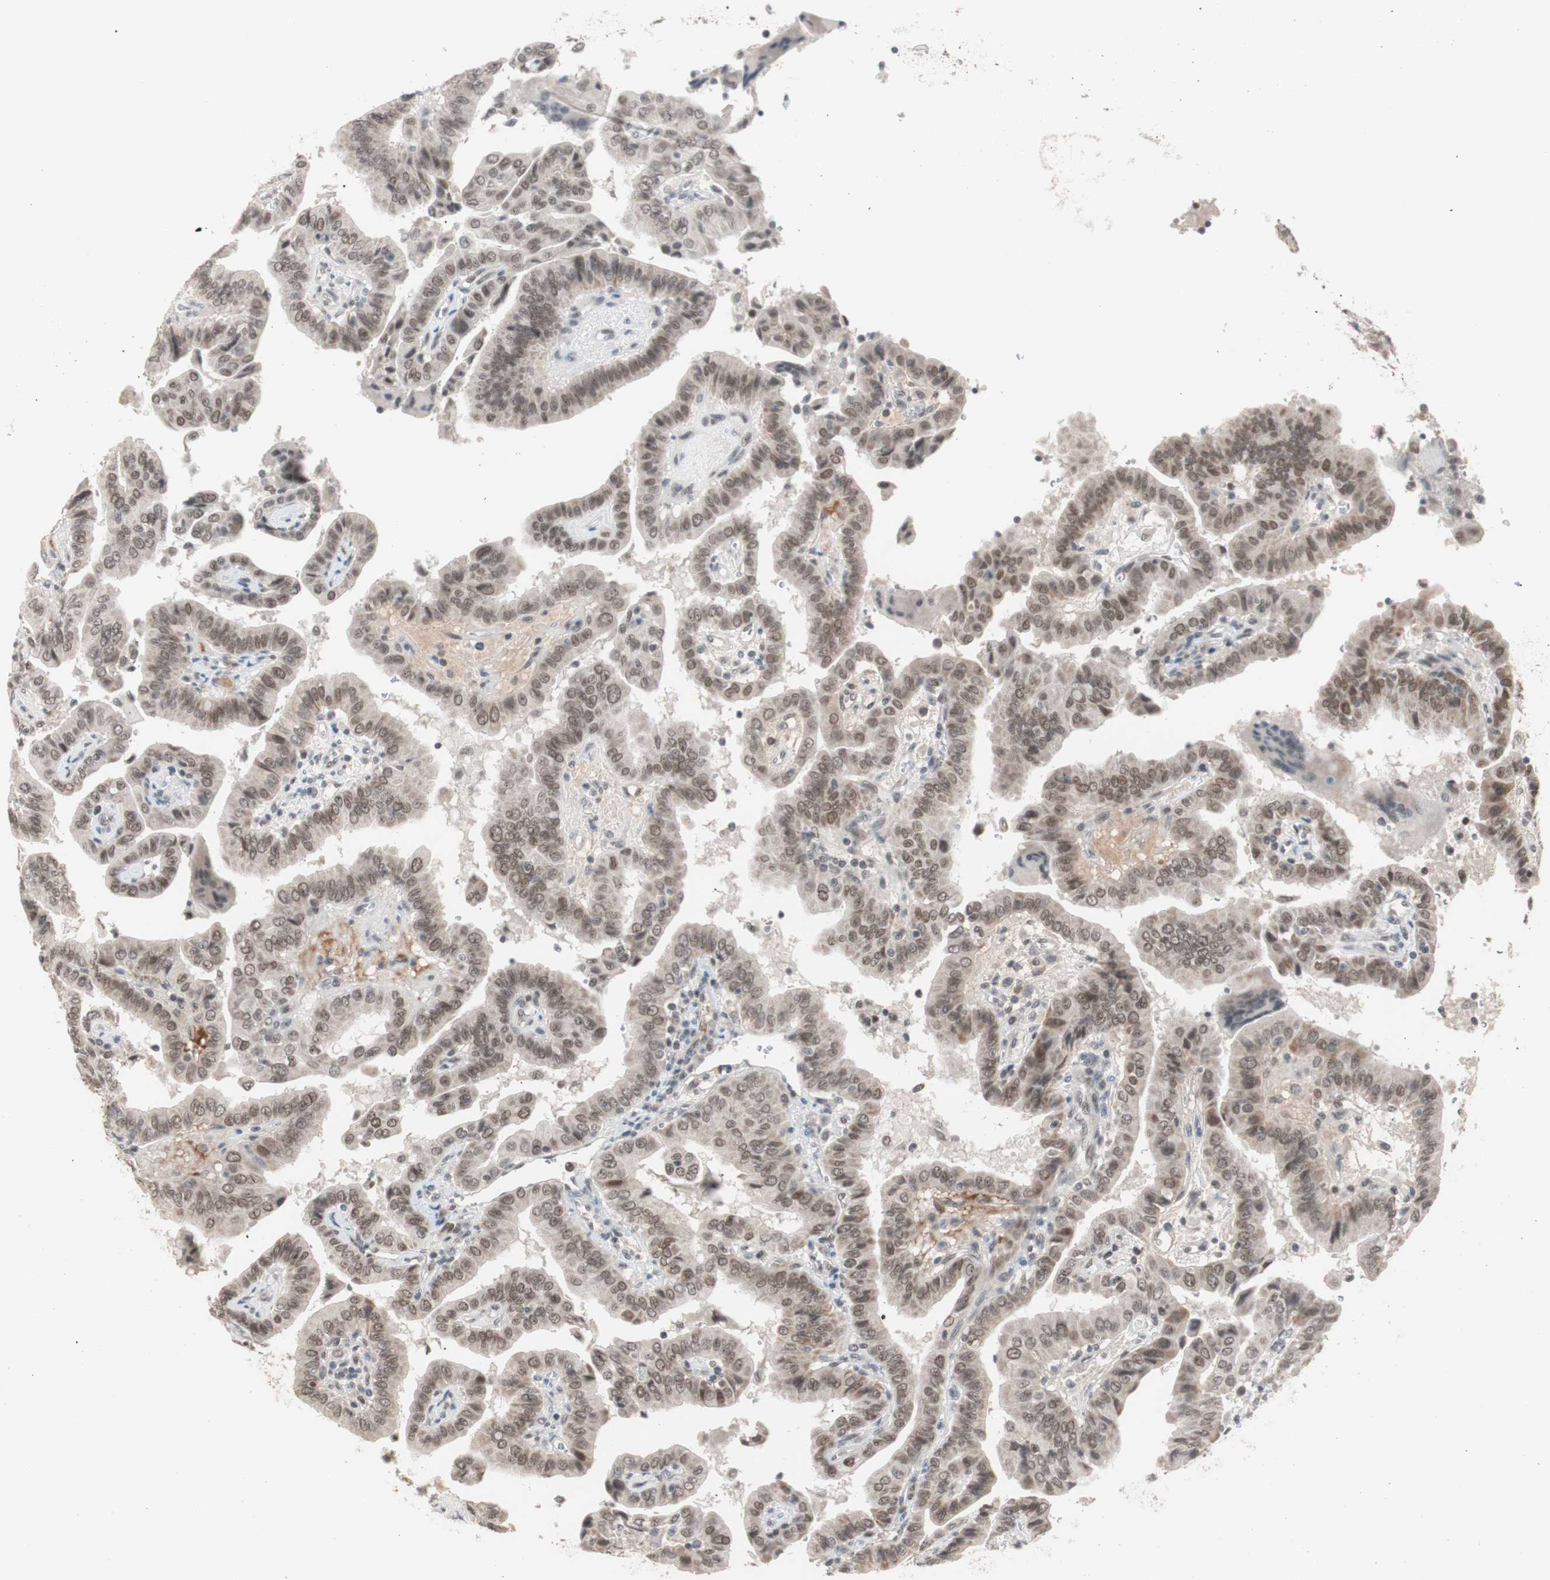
{"staining": {"intensity": "weak", "quantity": ">75%", "location": "nuclear"}, "tissue": "thyroid cancer", "cell_type": "Tumor cells", "image_type": "cancer", "snomed": [{"axis": "morphology", "description": "Papillary adenocarcinoma, NOS"}, {"axis": "topography", "description": "Thyroid gland"}], "caption": "An immunohistochemistry (IHC) photomicrograph of tumor tissue is shown. Protein staining in brown shows weak nuclear positivity in thyroid papillary adenocarcinoma within tumor cells.", "gene": "LIG3", "patient": {"sex": "male", "age": 33}}